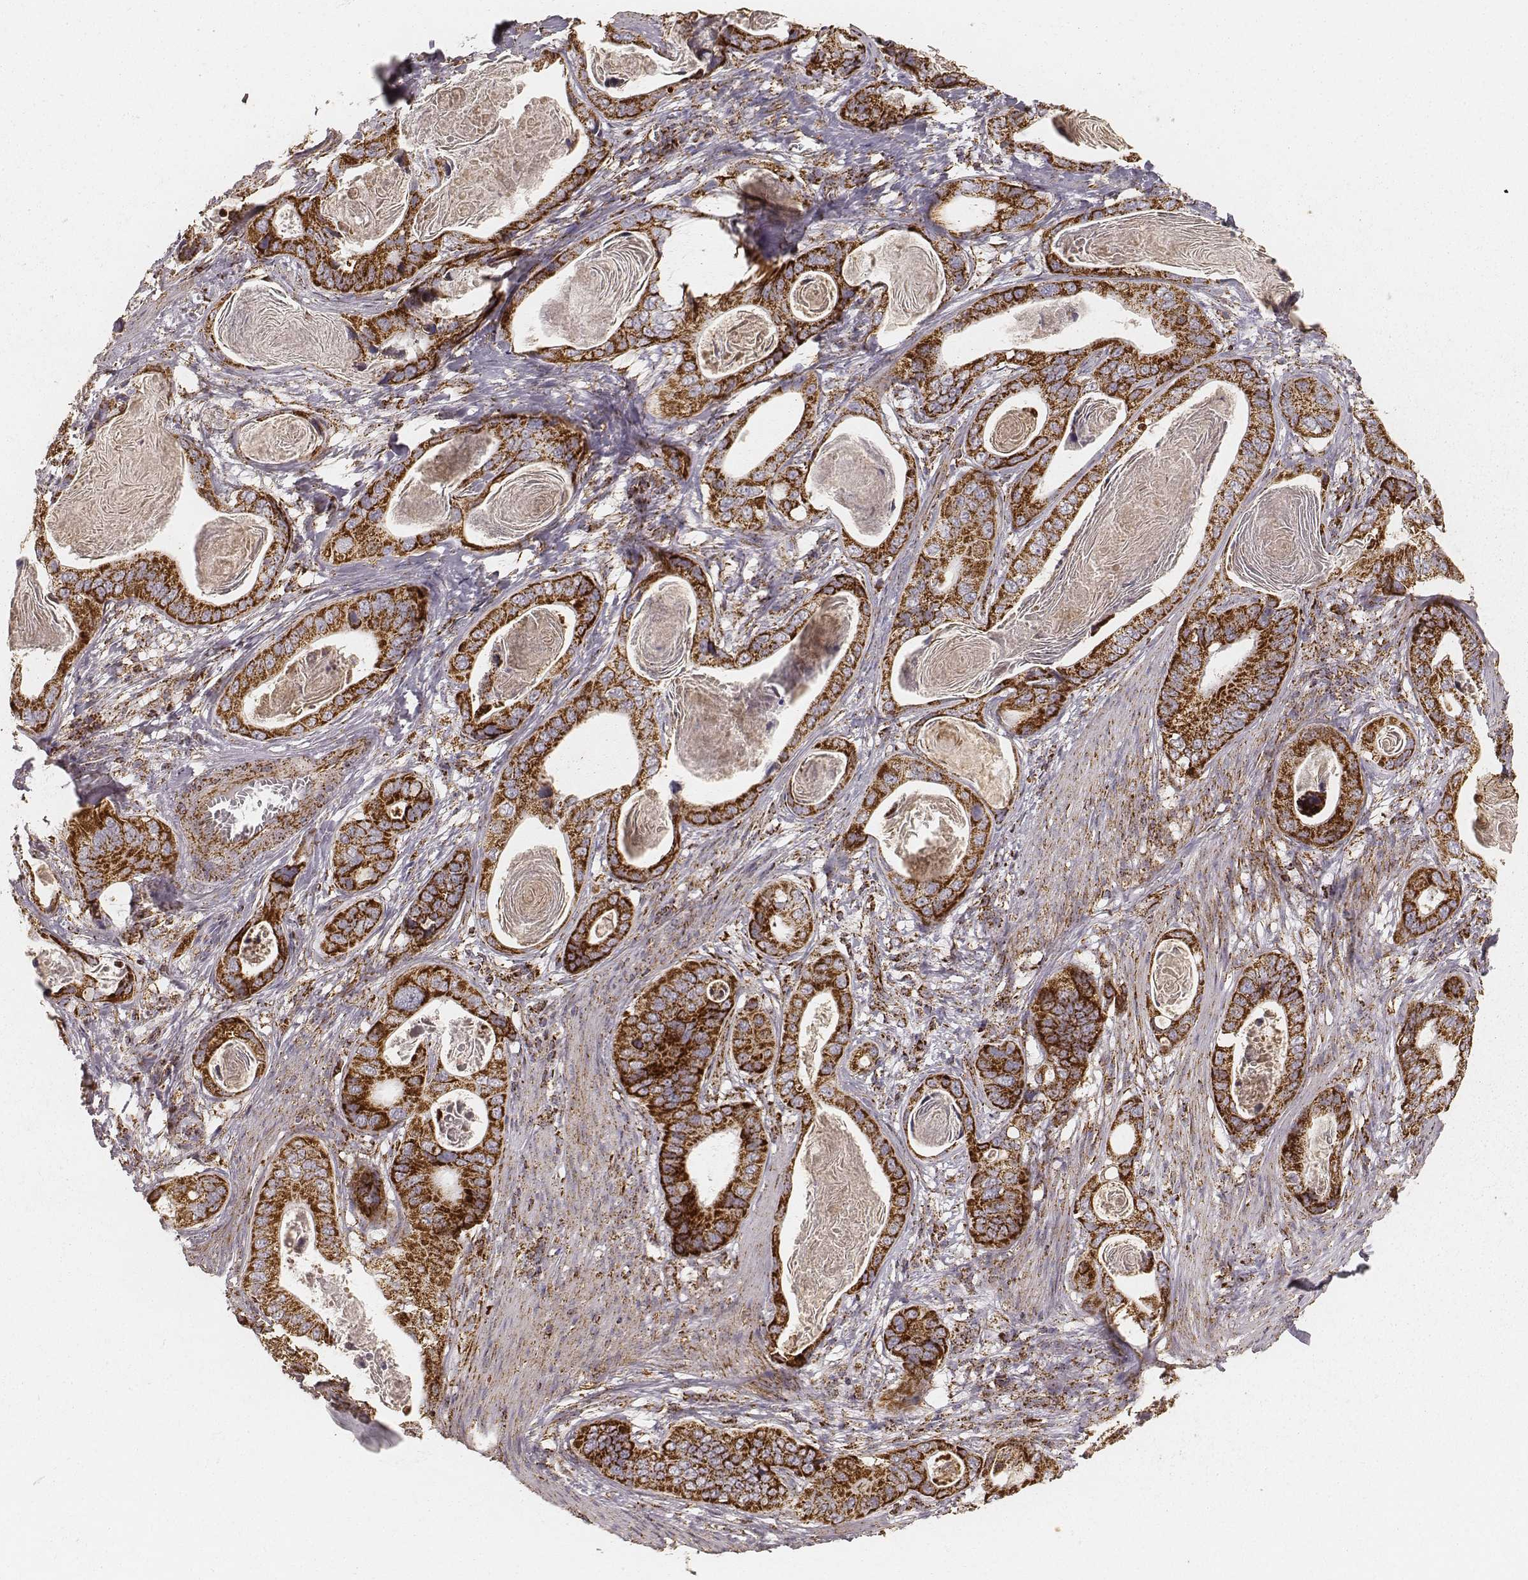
{"staining": {"intensity": "strong", "quantity": ">75%", "location": "cytoplasmic/membranous"}, "tissue": "stomach cancer", "cell_type": "Tumor cells", "image_type": "cancer", "snomed": [{"axis": "morphology", "description": "Adenocarcinoma, NOS"}, {"axis": "topography", "description": "Stomach"}], "caption": "Adenocarcinoma (stomach) stained with immunohistochemistry demonstrates strong cytoplasmic/membranous expression in about >75% of tumor cells. (brown staining indicates protein expression, while blue staining denotes nuclei).", "gene": "CS", "patient": {"sex": "male", "age": 84}}